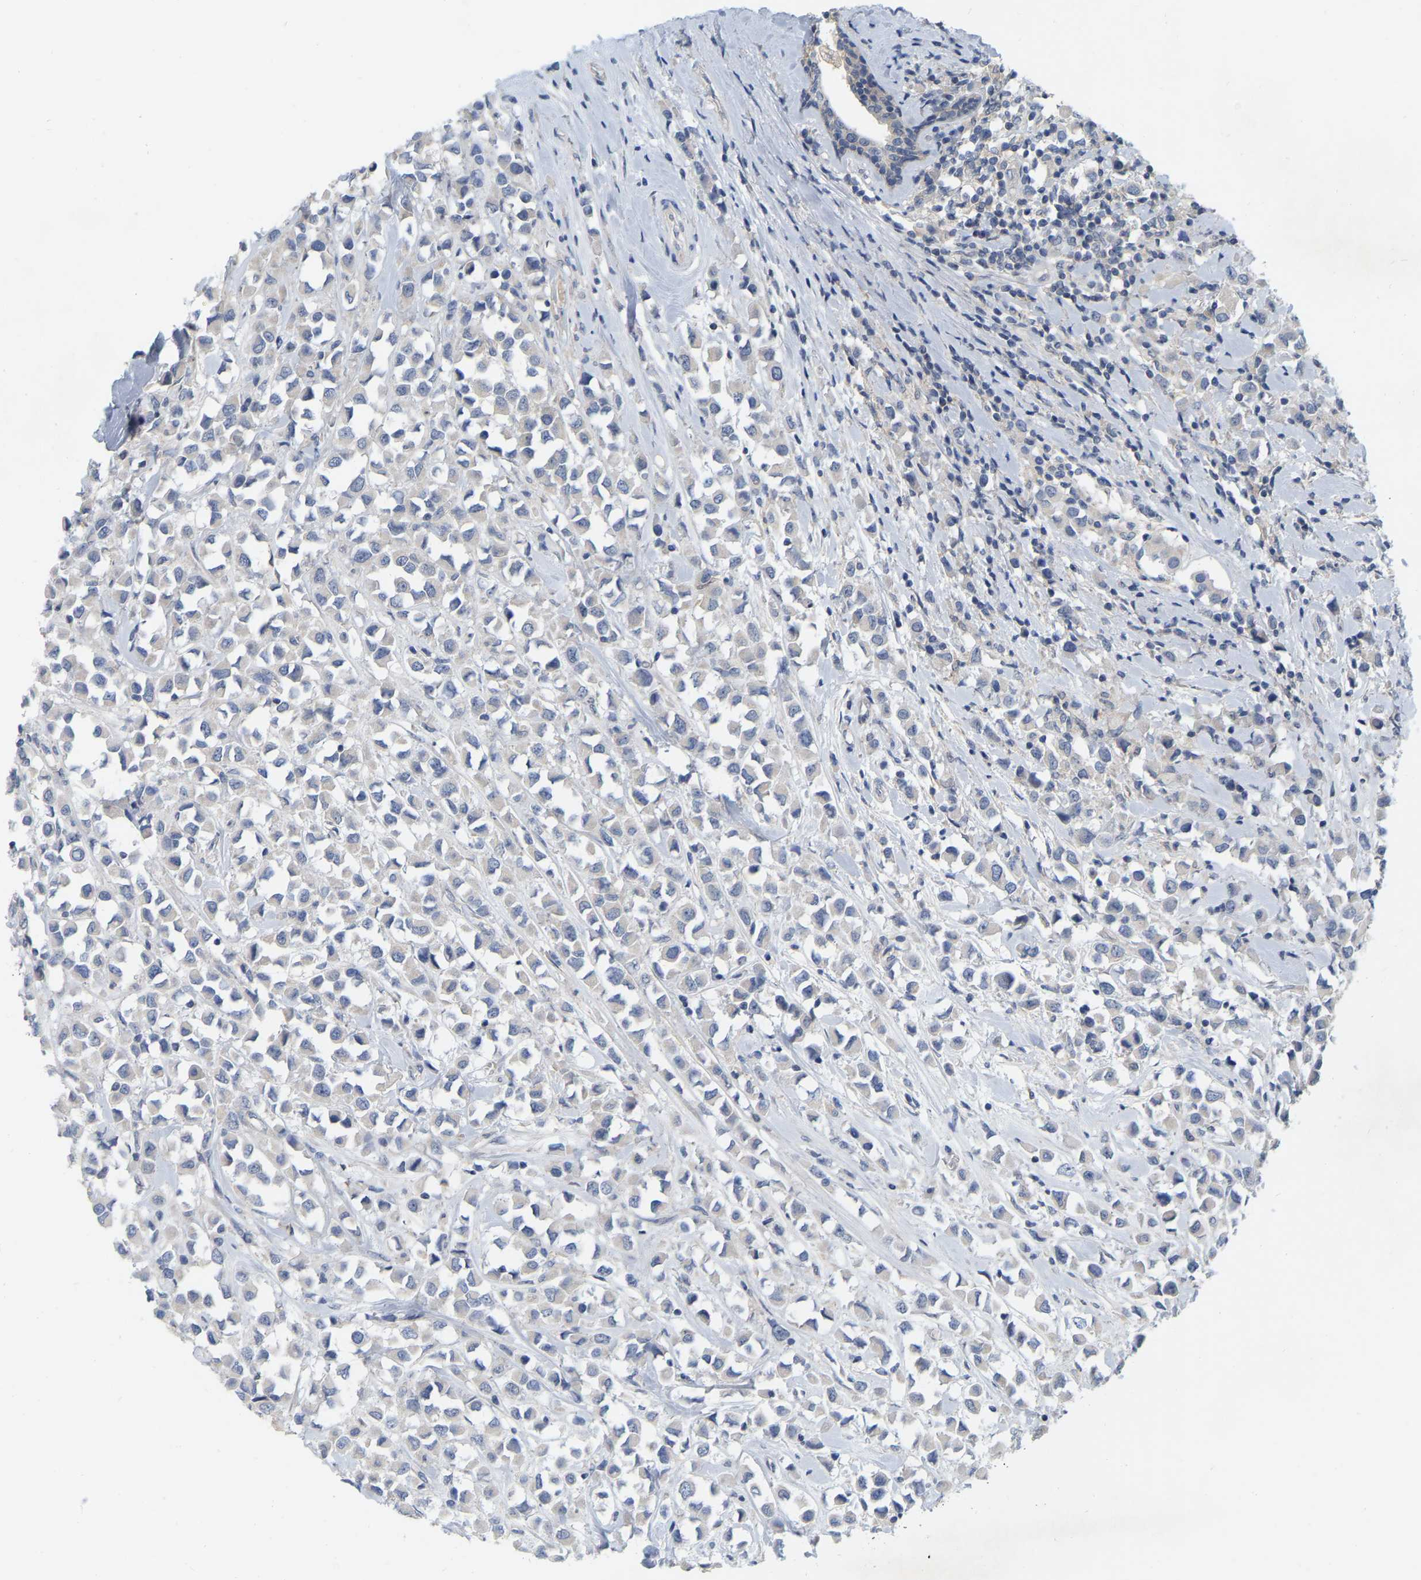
{"staining": {"intensity": "negative", "quantity": "none", "location": "none"}, "tissue": "breast cancer", "cell_type": "Tumor cells", "image_type": "cancer", "snomed": [{"axis": "morphology", "description": "Duct carcinoma"}, {"axis": "topography", "description": "Breast"}], "caption": "Image shows no significant protein positivity in tumor cells of breast cancer (infiltrating ductal carcinoma).", "gene": "WIPI2", "patient": {"sex": "female", "age": 61}}